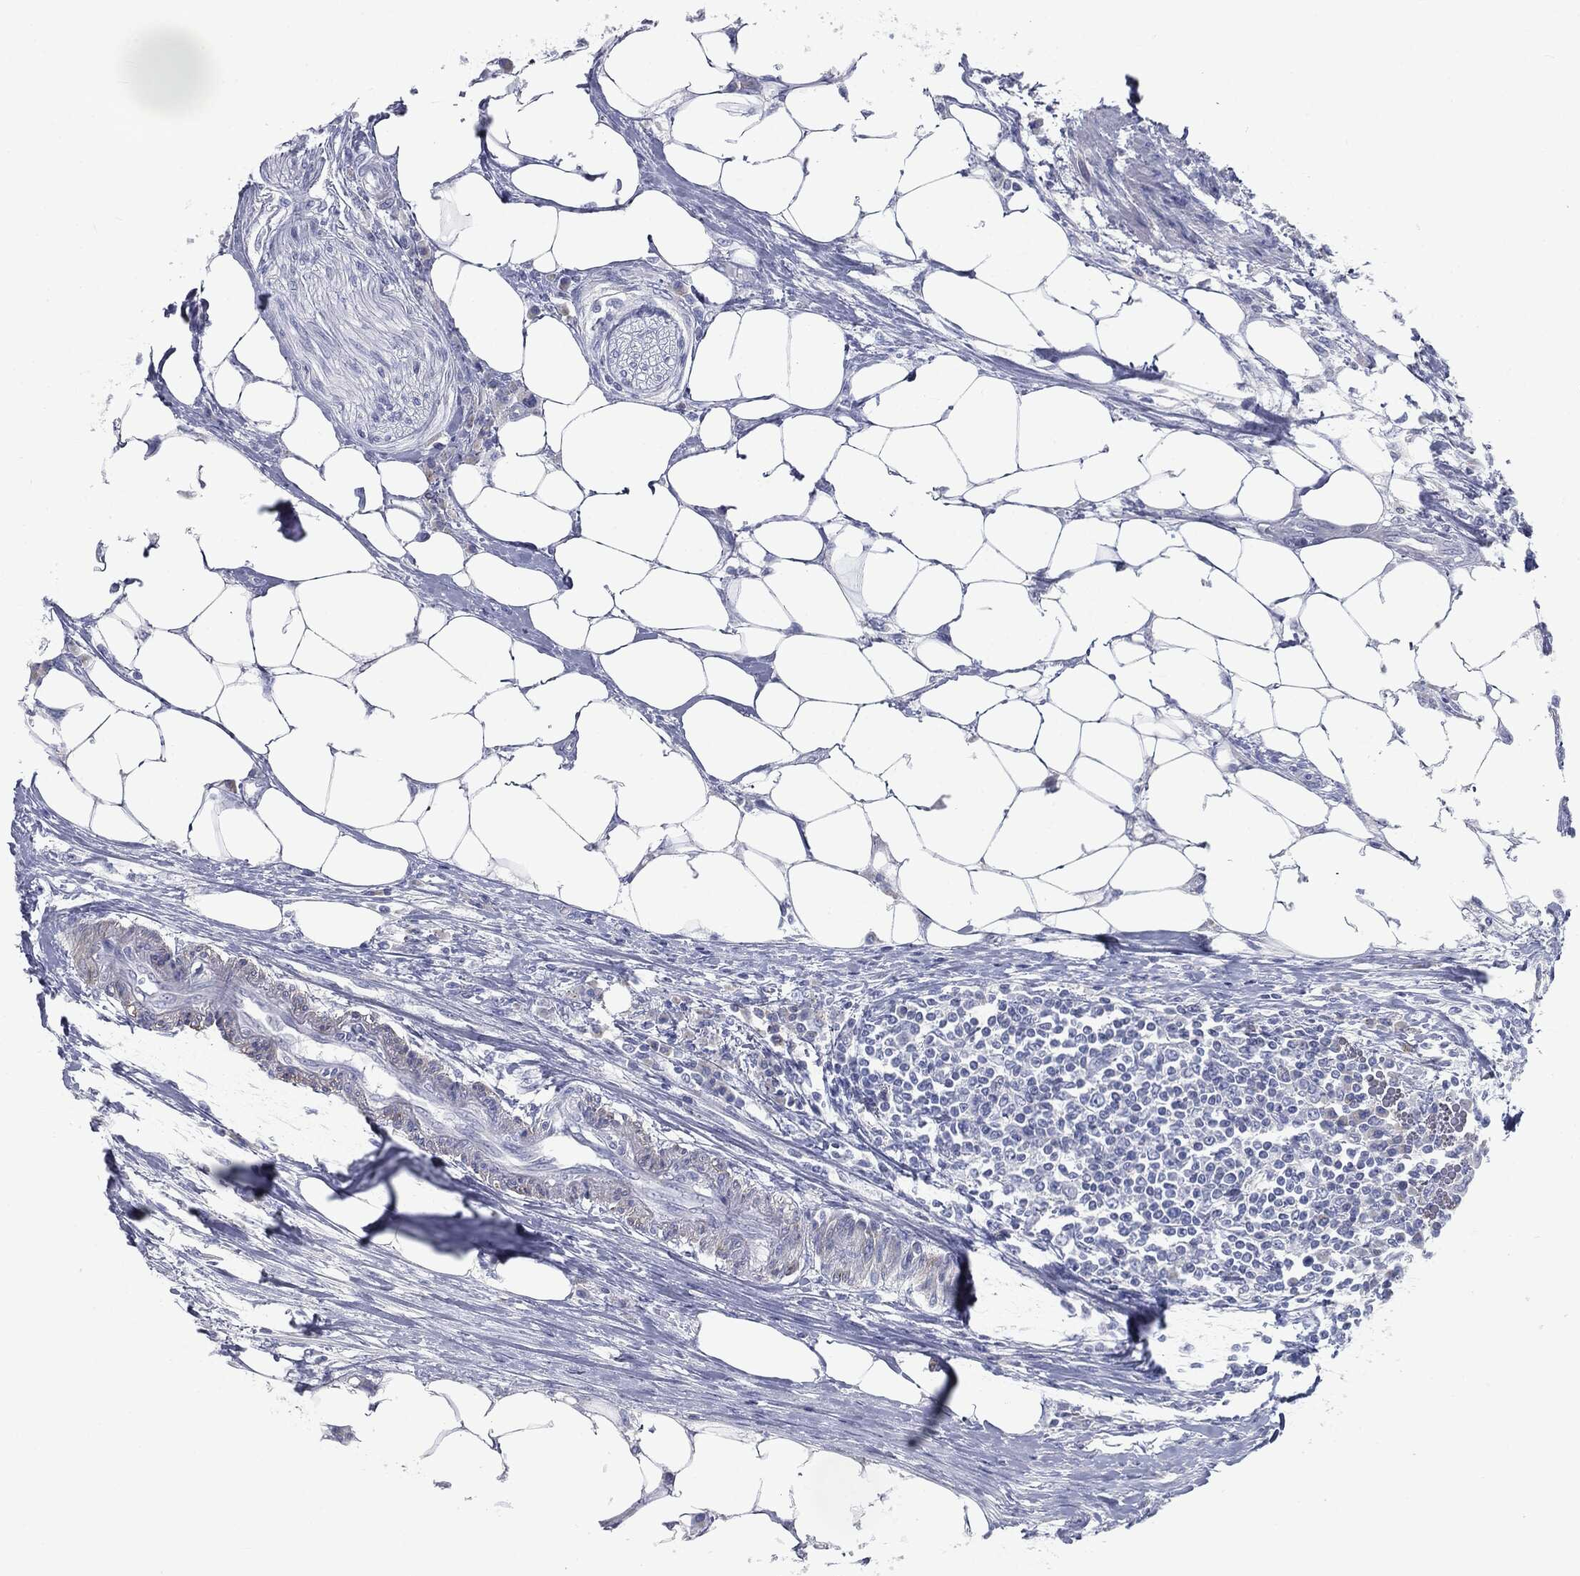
{"staining": {"intensity": "negative", "quantity": "none", "location": "none"}, "tissue": "colorectal cancer", "cell_type": "Tumor cells", "image_type": "cancer", "snomed": [{"axis": "morphology", "description": "Adenocarcinoma, NOS"}, {"axis": "topography", "description": "Colon"}], "caption": "Tumor cells show no significant protein staining in colorectal cancer (adenocarcinoma).", "gene": "CAV3", "patient": {"sex": "male", "age": 71}}